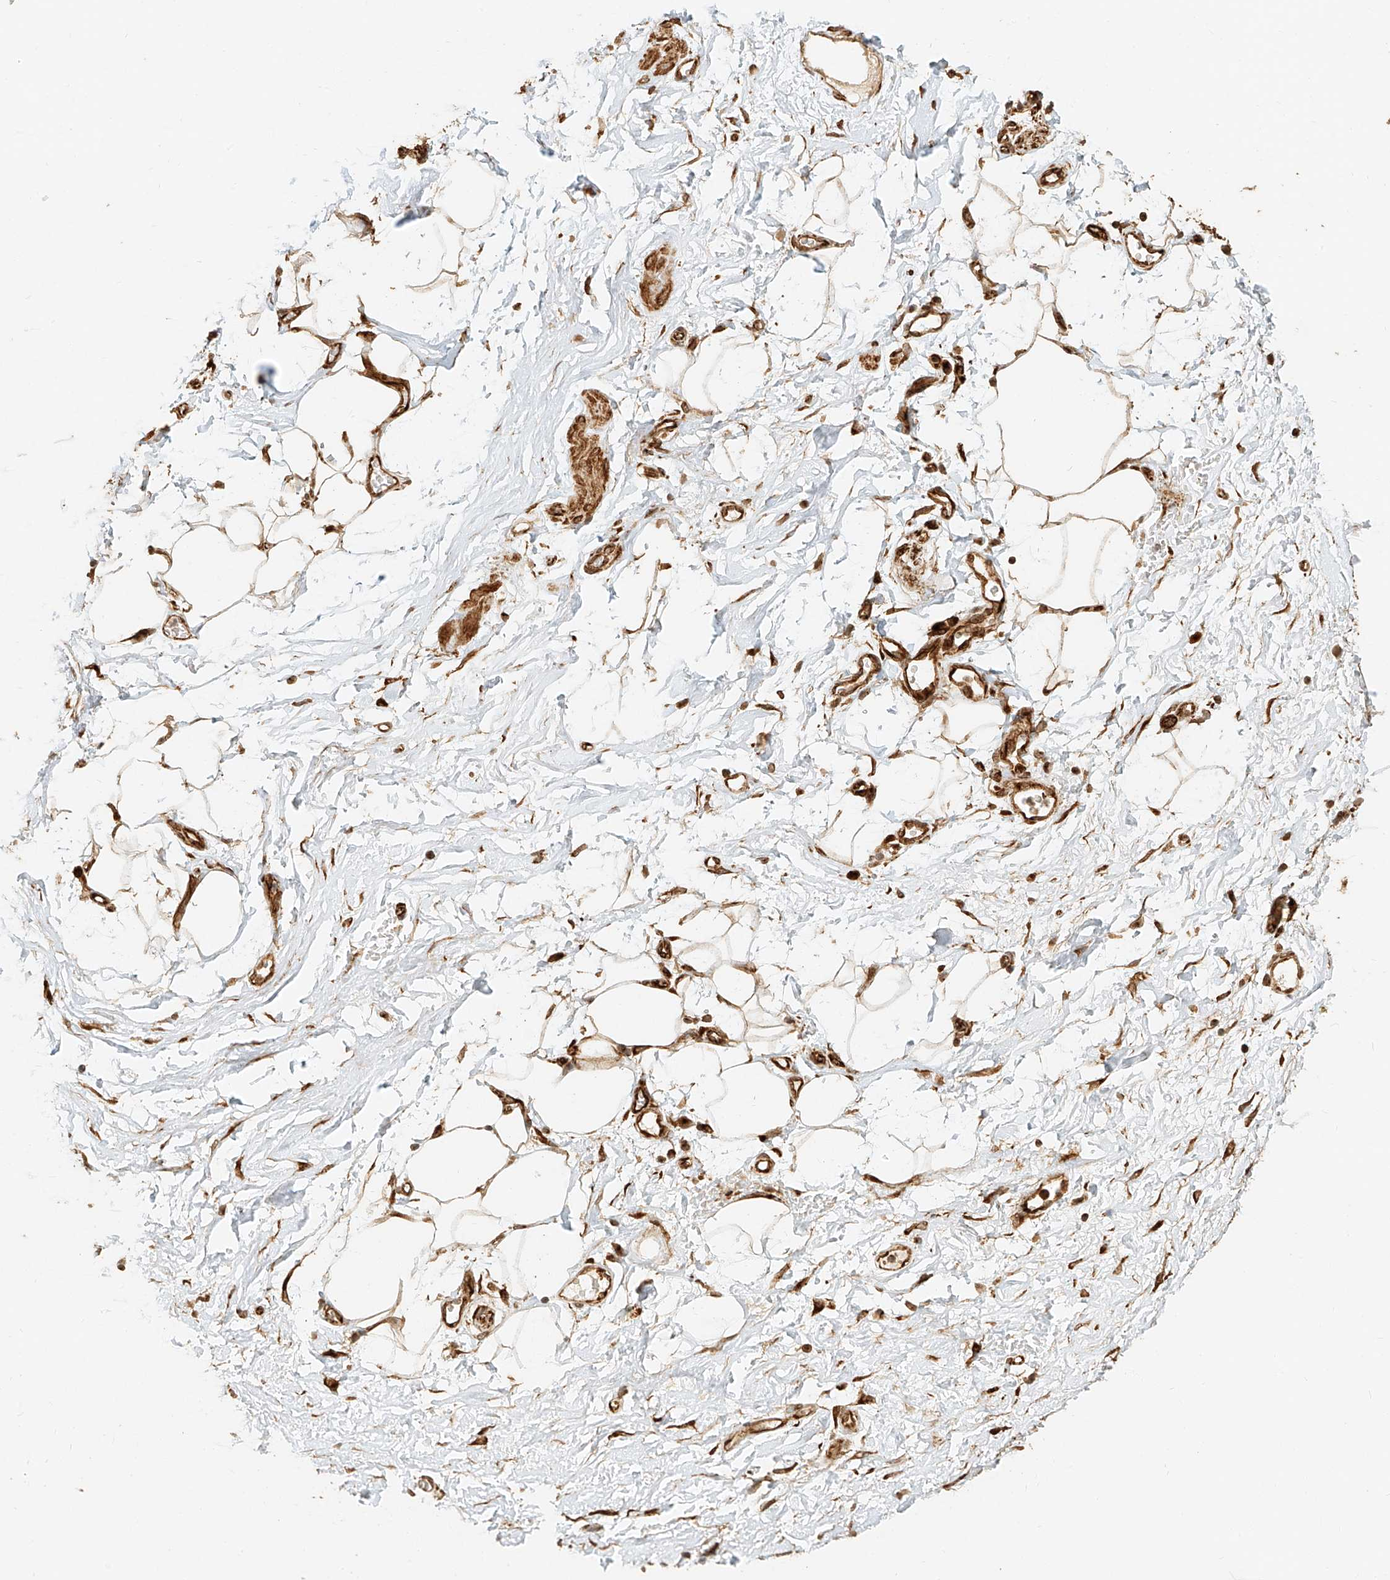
{"staining": {"intensity": "moderate", "quantity": ">75%", "location": "cytoplasmic/membranous"}, "tissue": "adipose tissue", "cell_type": "Adipocytes", "image_type": "normal", "snomed": [{"axis": "morphology", "description": "Normal tissue, NOS"}, {"axis": "morphology", "description": "Adenocarcinoma, NOS"}, {"axis": "topography", "description": "Pancreas"}, {"axis": "topography", "description": "Peripheral nerve tissue"}], "caption": "Protein staining by IHC exhibits moderate cytoplasmic/membranous expression in about >75% of adipocytes in unremarkable adipose tissue.", "gene": "NAP1L1", "patient": {"sex": "male", "age": 59}}